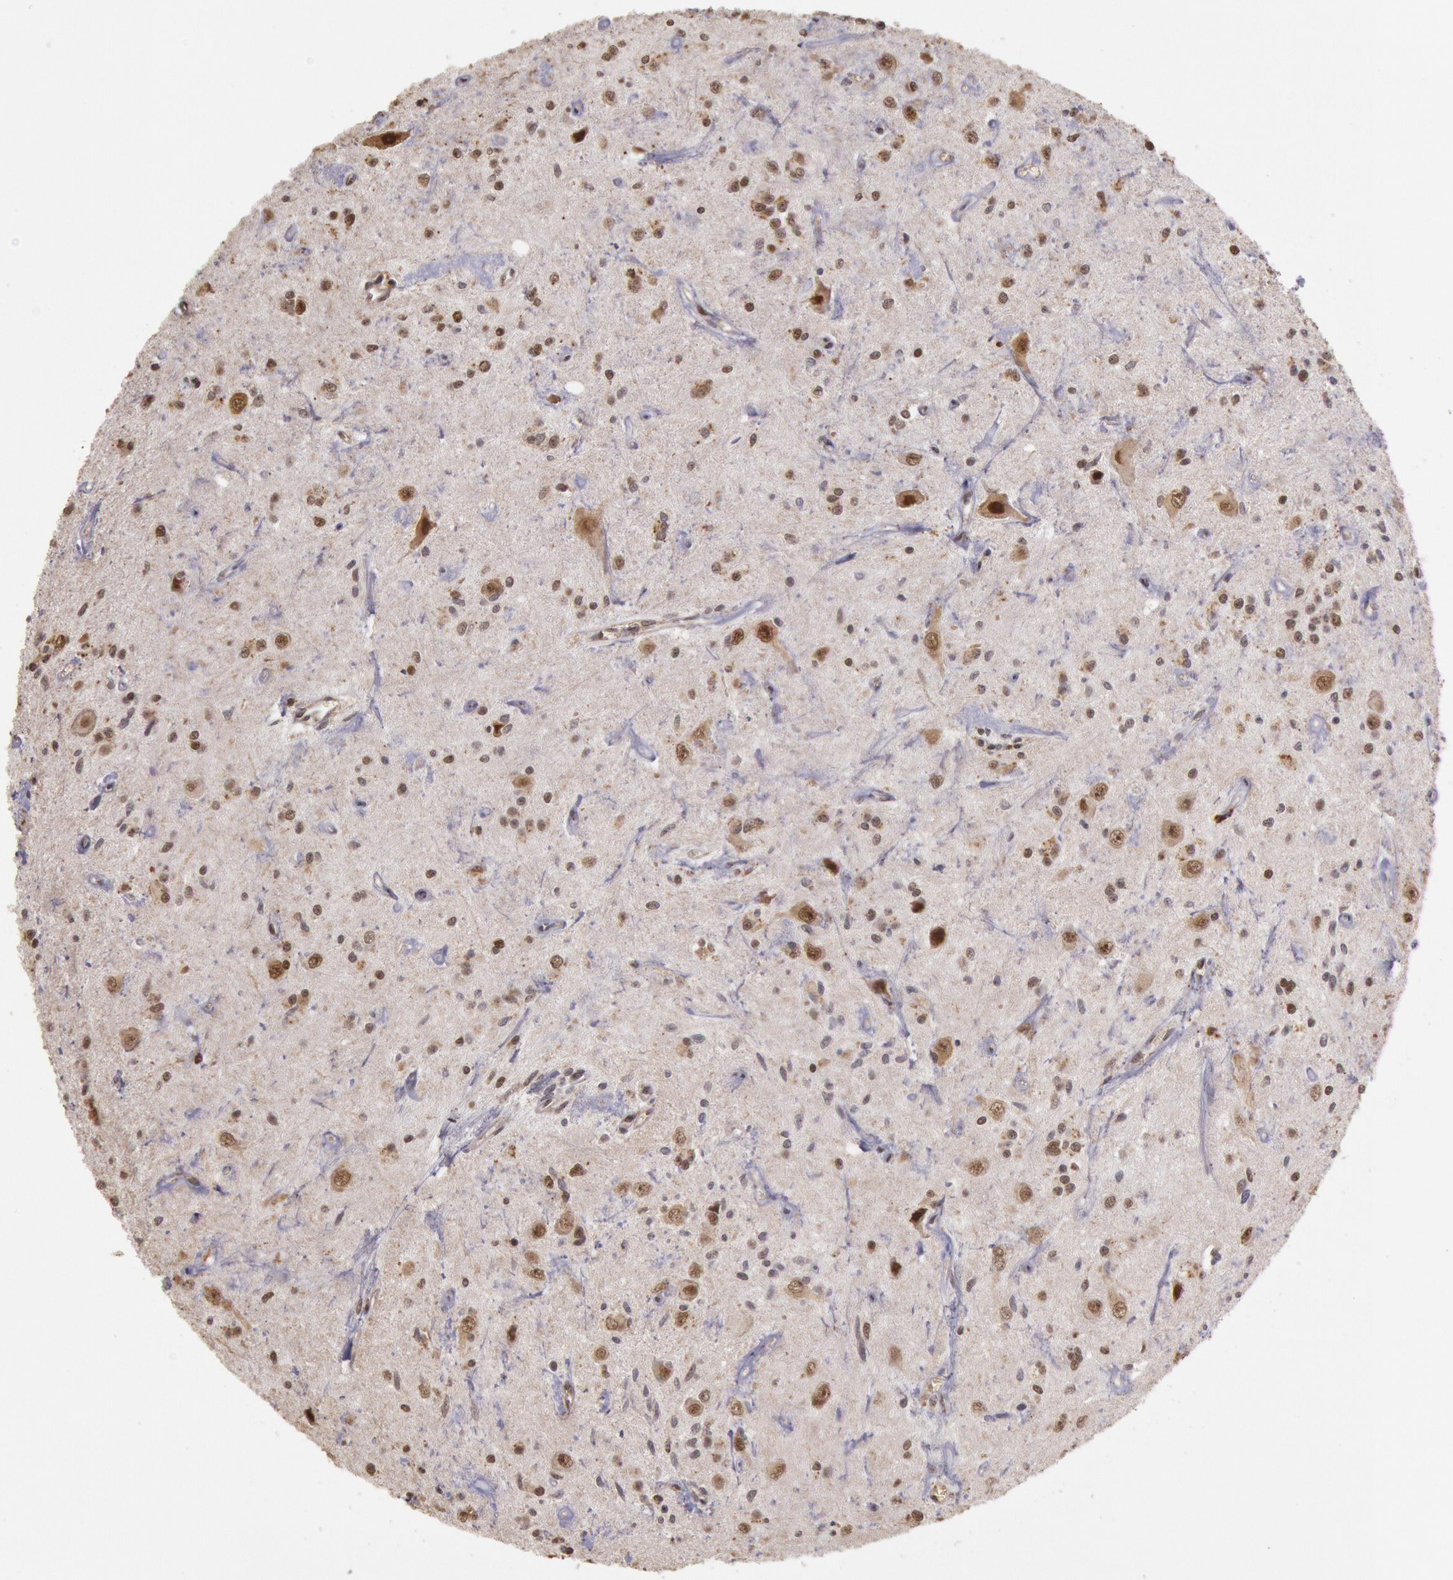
{"staining": {"intensity": "moderate", "quantity": "25%-75%", "location": "nuclear"}, "tissue": "glioma", "cell_type": "Tumor cells", "image_type": "cancer", "snomed": [{"axis": "morphology", "description": "Glioma, malignant, Low grade"}, {"axis": "topography", "description": "Brain"}], "caption": "Tumor cells demonstrate medium levels of moderate nuclear expression in approximately 25%-75% of cells in low-grade glioma (malignant). (Stains: DAB in brown, nuclei in blue, Microscopy: brightfield microscopy at high magnification).", "gene": "LIG4", "patient": {"sex": "female", "age": 15}}